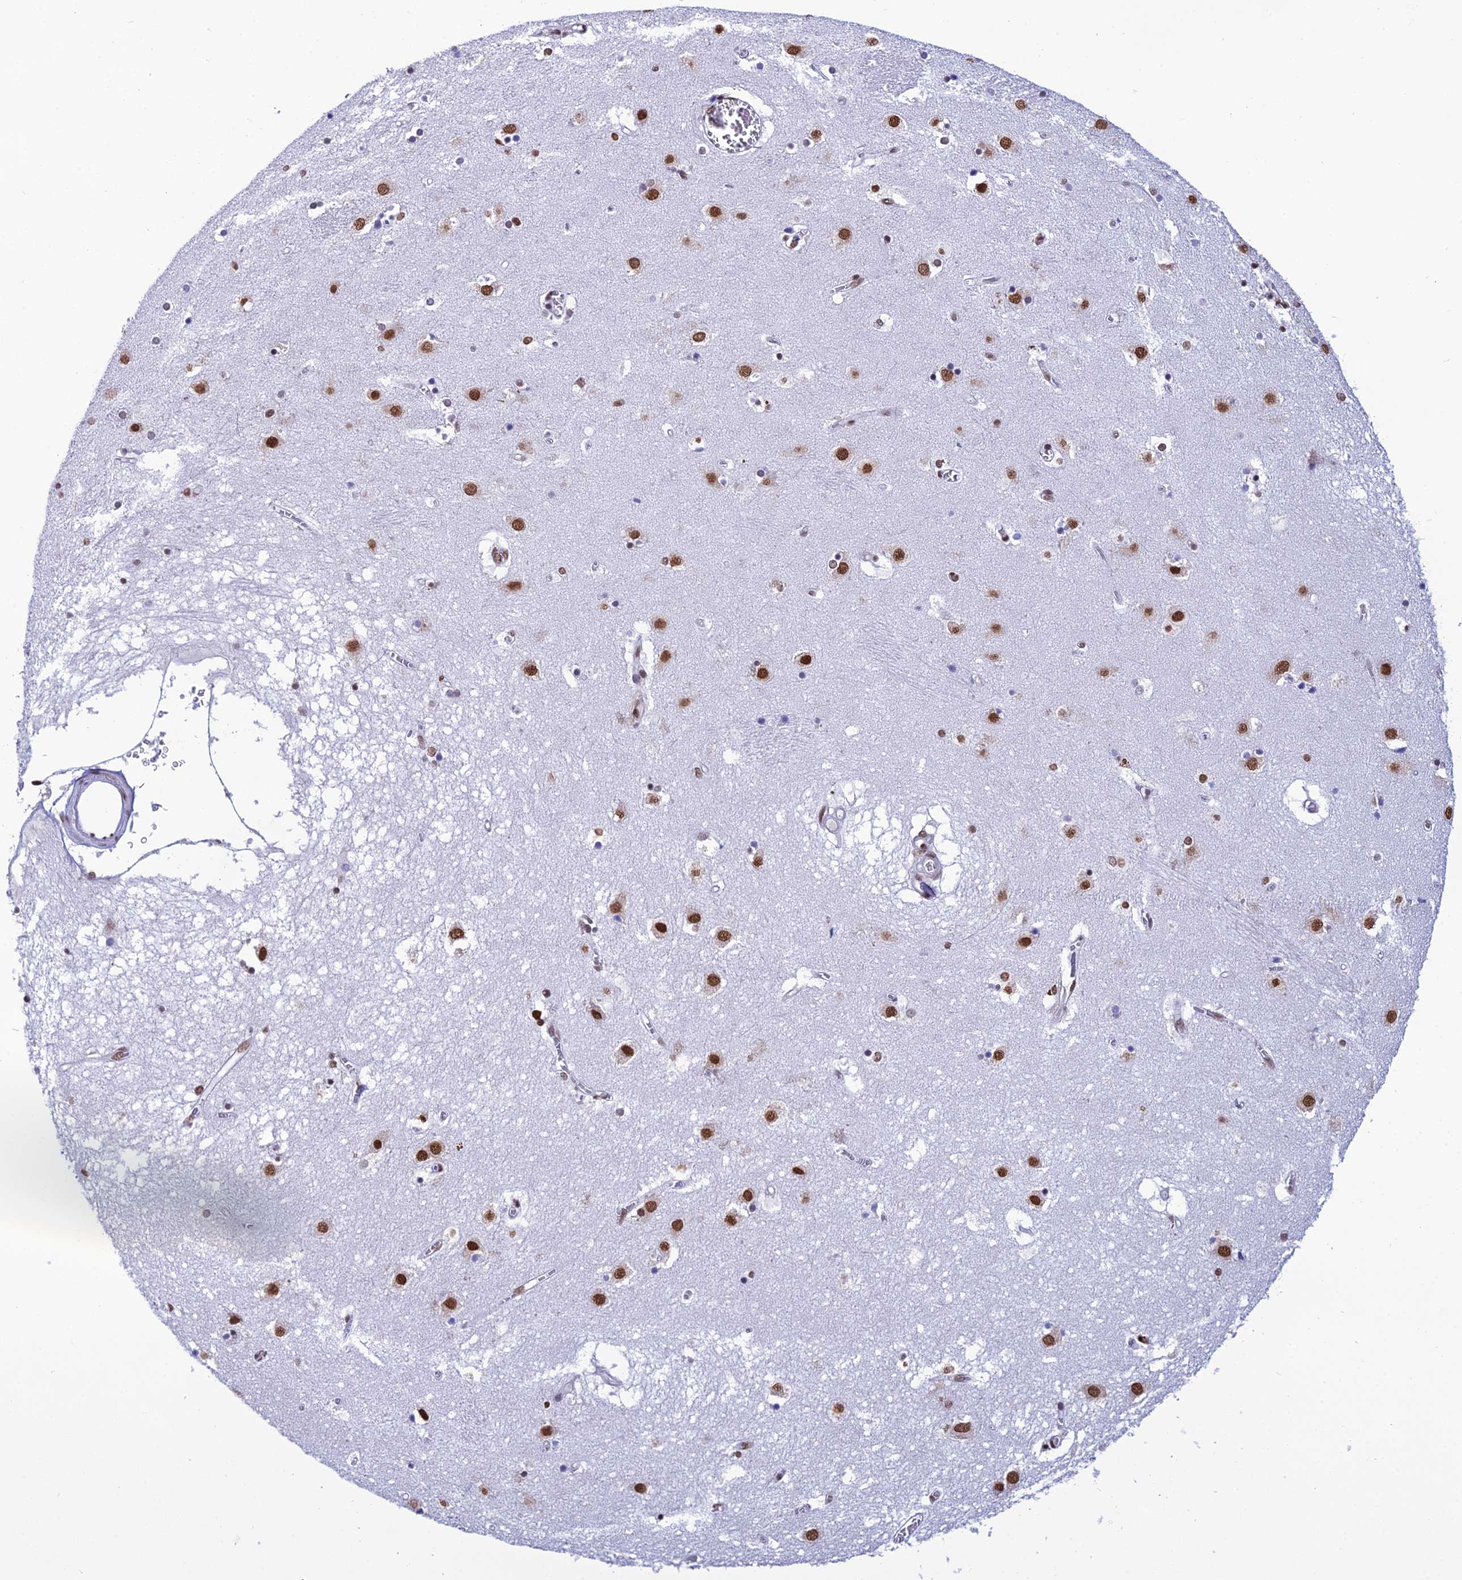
{"staining": {"intensity": "strong", "quantity": "<25%", "location": "nuclear"}, "tissue": "caudate", "cell_type": "Glial cells", "image_type": "normal", "snomed": [{"axis": "morphology", "description": "Normal tissue, NOS"}, {"axis": "topography", "description": "Lateral ventricle wall"}], "caption": "A high-resolution image shows immunohistochemistry staining of unremarkable caudate, which reveals strong nuclear positivity in approximately <25% of glial cells. Using DAB (brown) and hematoxylin (blue) stains, captured at high magnification using brightfield microscopy.", "gene": "PRAMEF12", "patient": {"sex": "male", "age": 70}}